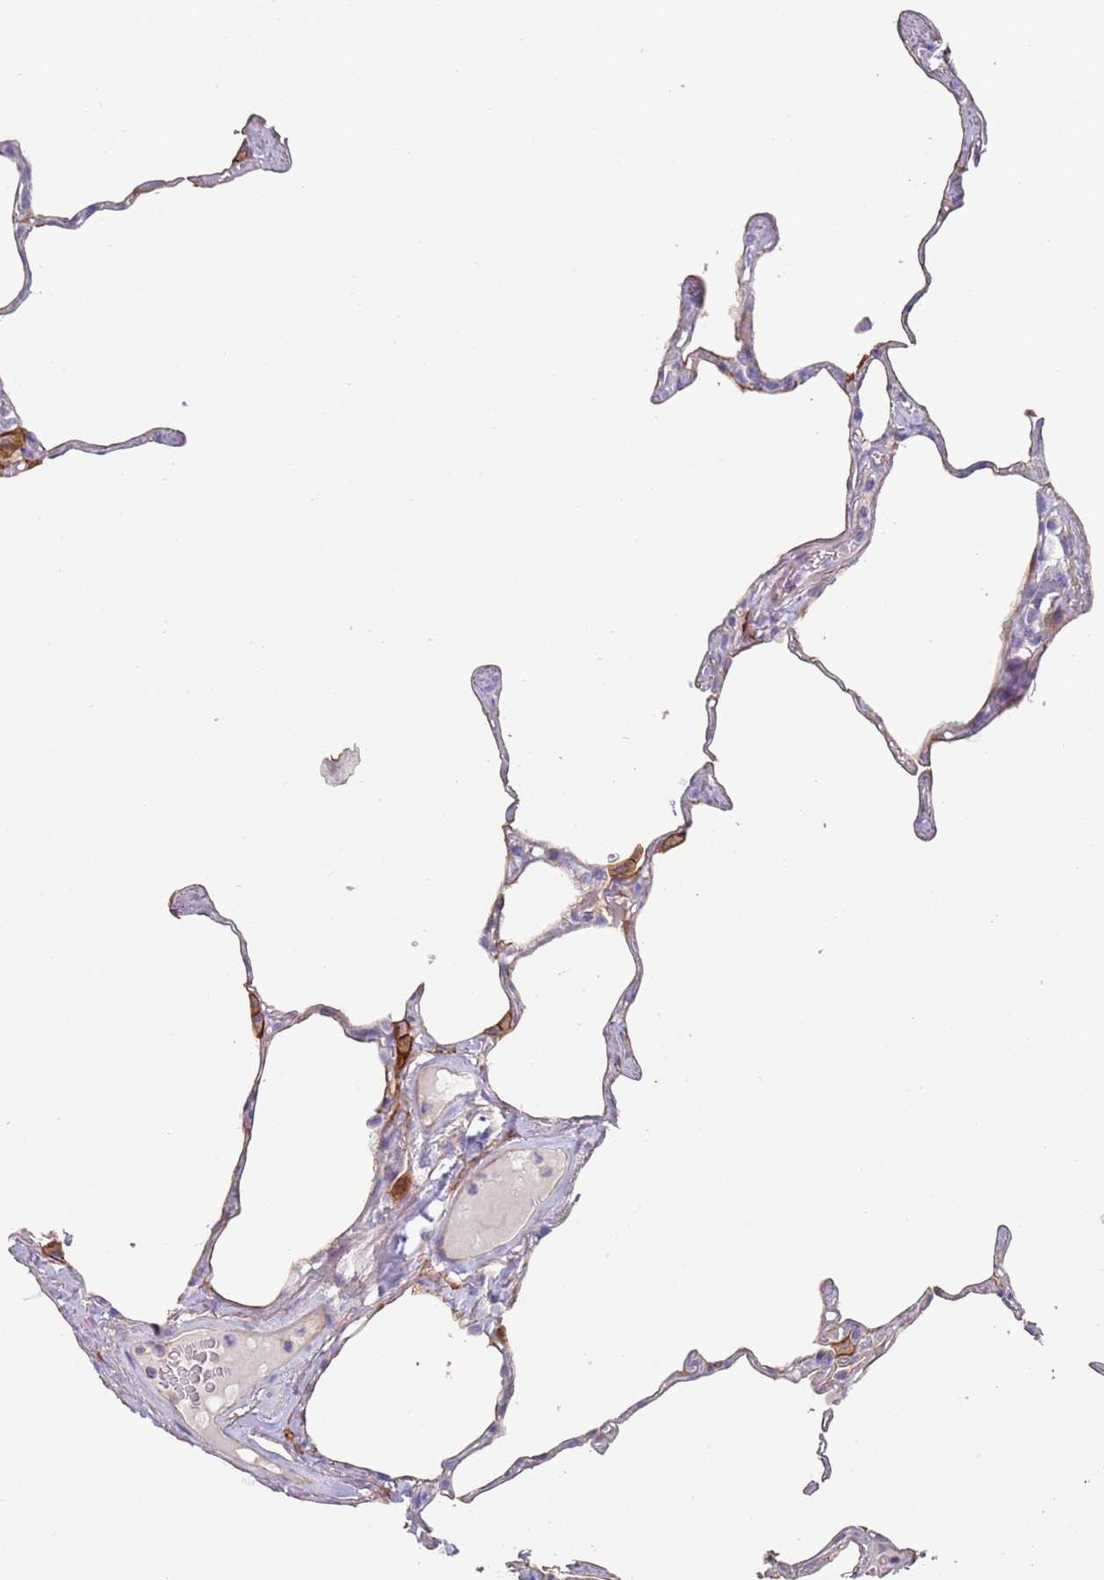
{"staining": {"intensity": "moderate", "quantity": ">75%", "location": "cytoplasmic/membranous"}, "tissue": "lung", "cell_type": "Alveolar cells", "image_type": "normal", "snomed": [{"axis": "morphology", "description": "Normal tissue, NOS"}, {"axis": "topography", "description": "Lung"}], "caption": "Alveolar cells demonstrate moderate cytoplasmic/membranous staining in about >75% of cells in normal lung. The staining is performed using DAB brown chromogen to label protein expression. The nuclei are counter-stained blue using hematoxylin.", "gene": "ENSG00000271254", "patient": {"sex": "male", "age": 65}}